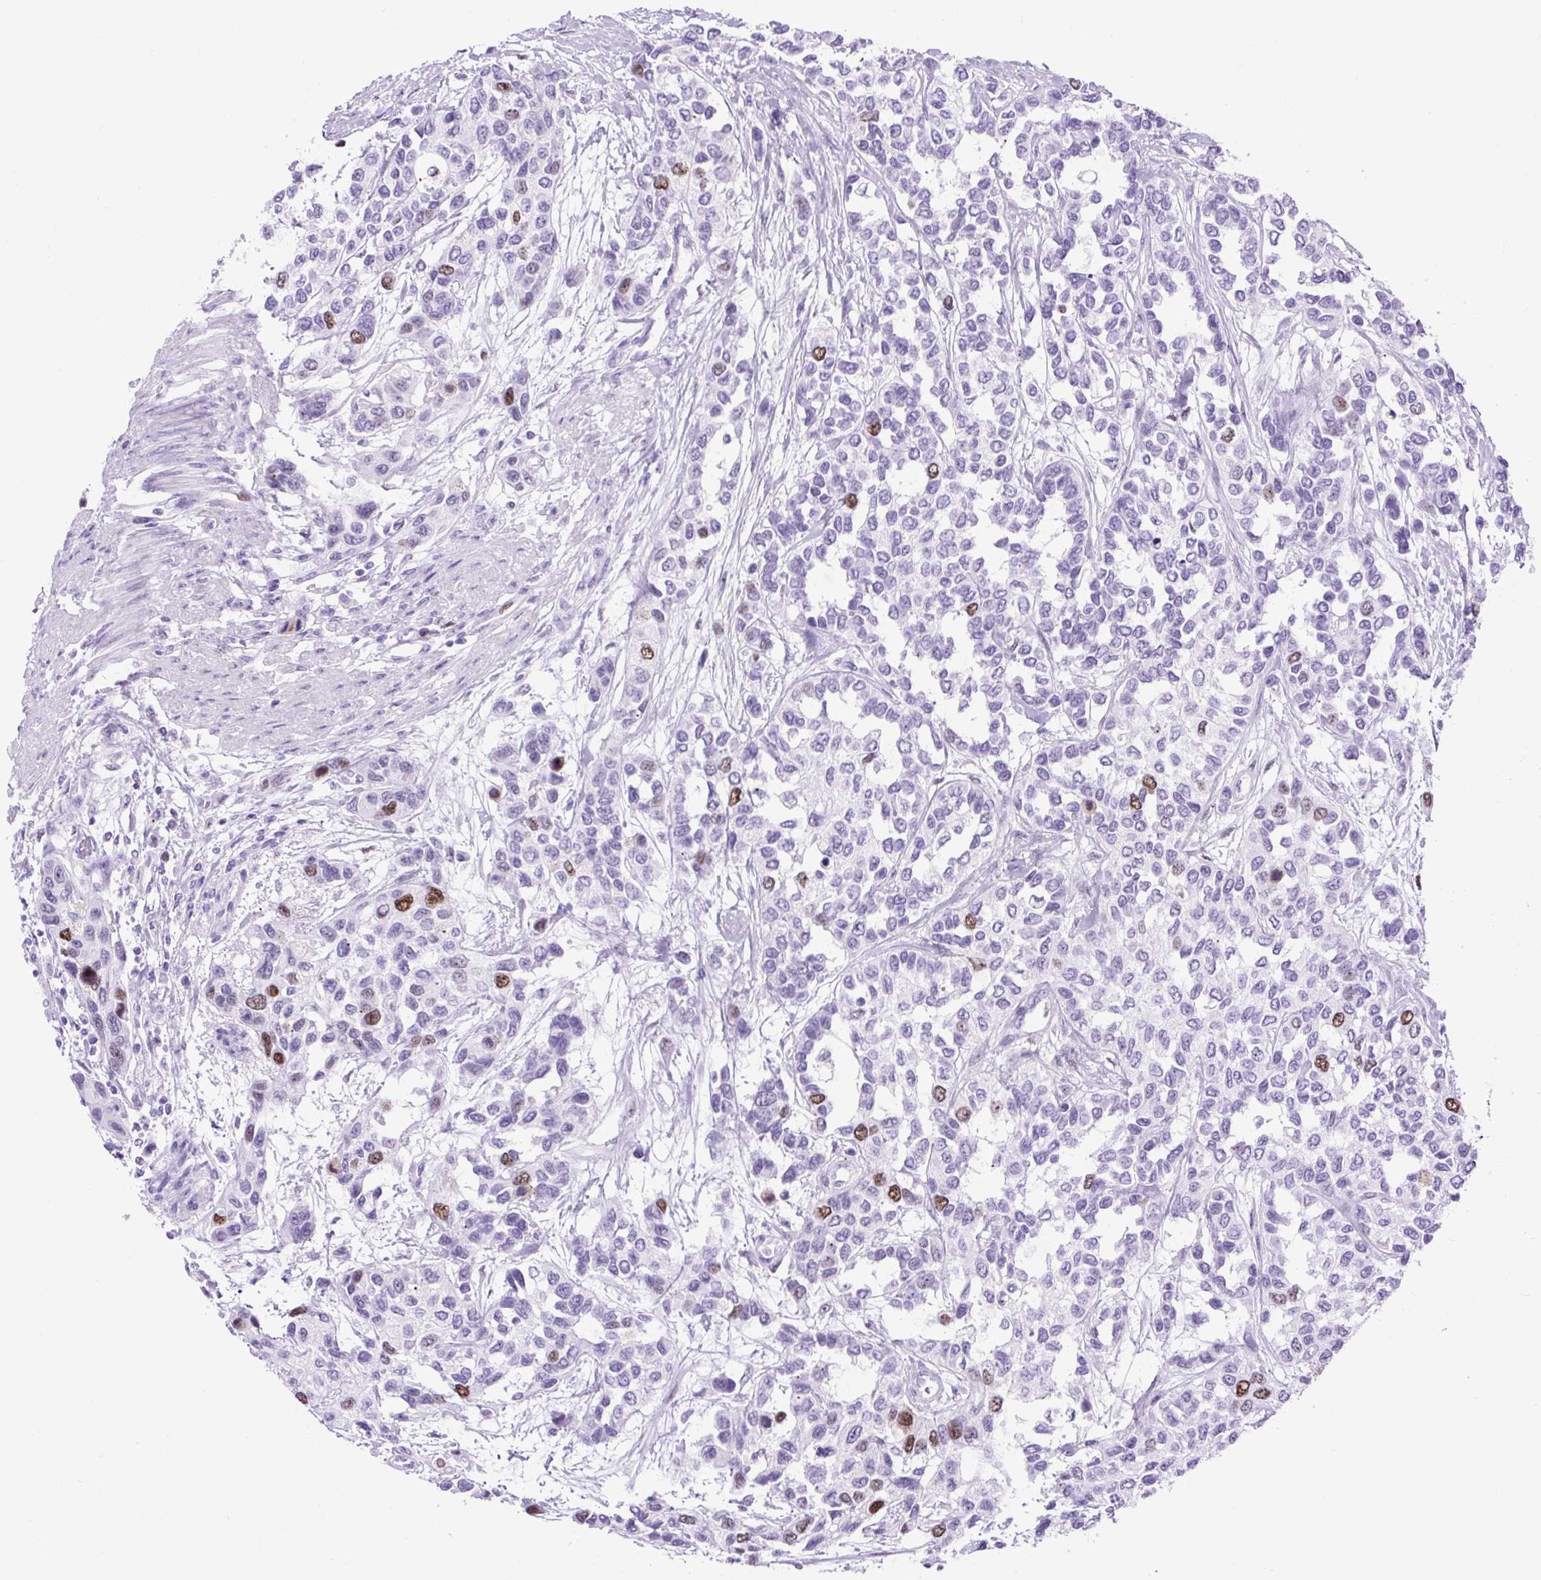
{"staining": {"intensity": "strong", "quantity": "<25%", "location": "nuclear"}, "tissue": "urothelial cancer", "cell_type": "Tumor cells", "image_type": "cancer", "snomed": [{"axis": "morphology", "description": "Normal tissue, NOS"}, {"axis": "morphology", "description": "Urothelial carcinoma, High grade"}, {"axis": "topography", "description": "Vascular tissue"}, {"axis": "topography", "description": "Urinary bladder"}], "caption": "Immunohistochemical staining of human urothelial carcinoma (high-grade) reveals medium levels of strong nuclear expression in approximately <25% of tumor cells. (Brightfield microscopy of DAB IHC at high magnification).", "gene": "RACGAP1", "patient": {"sex": "female", "age": 56}}